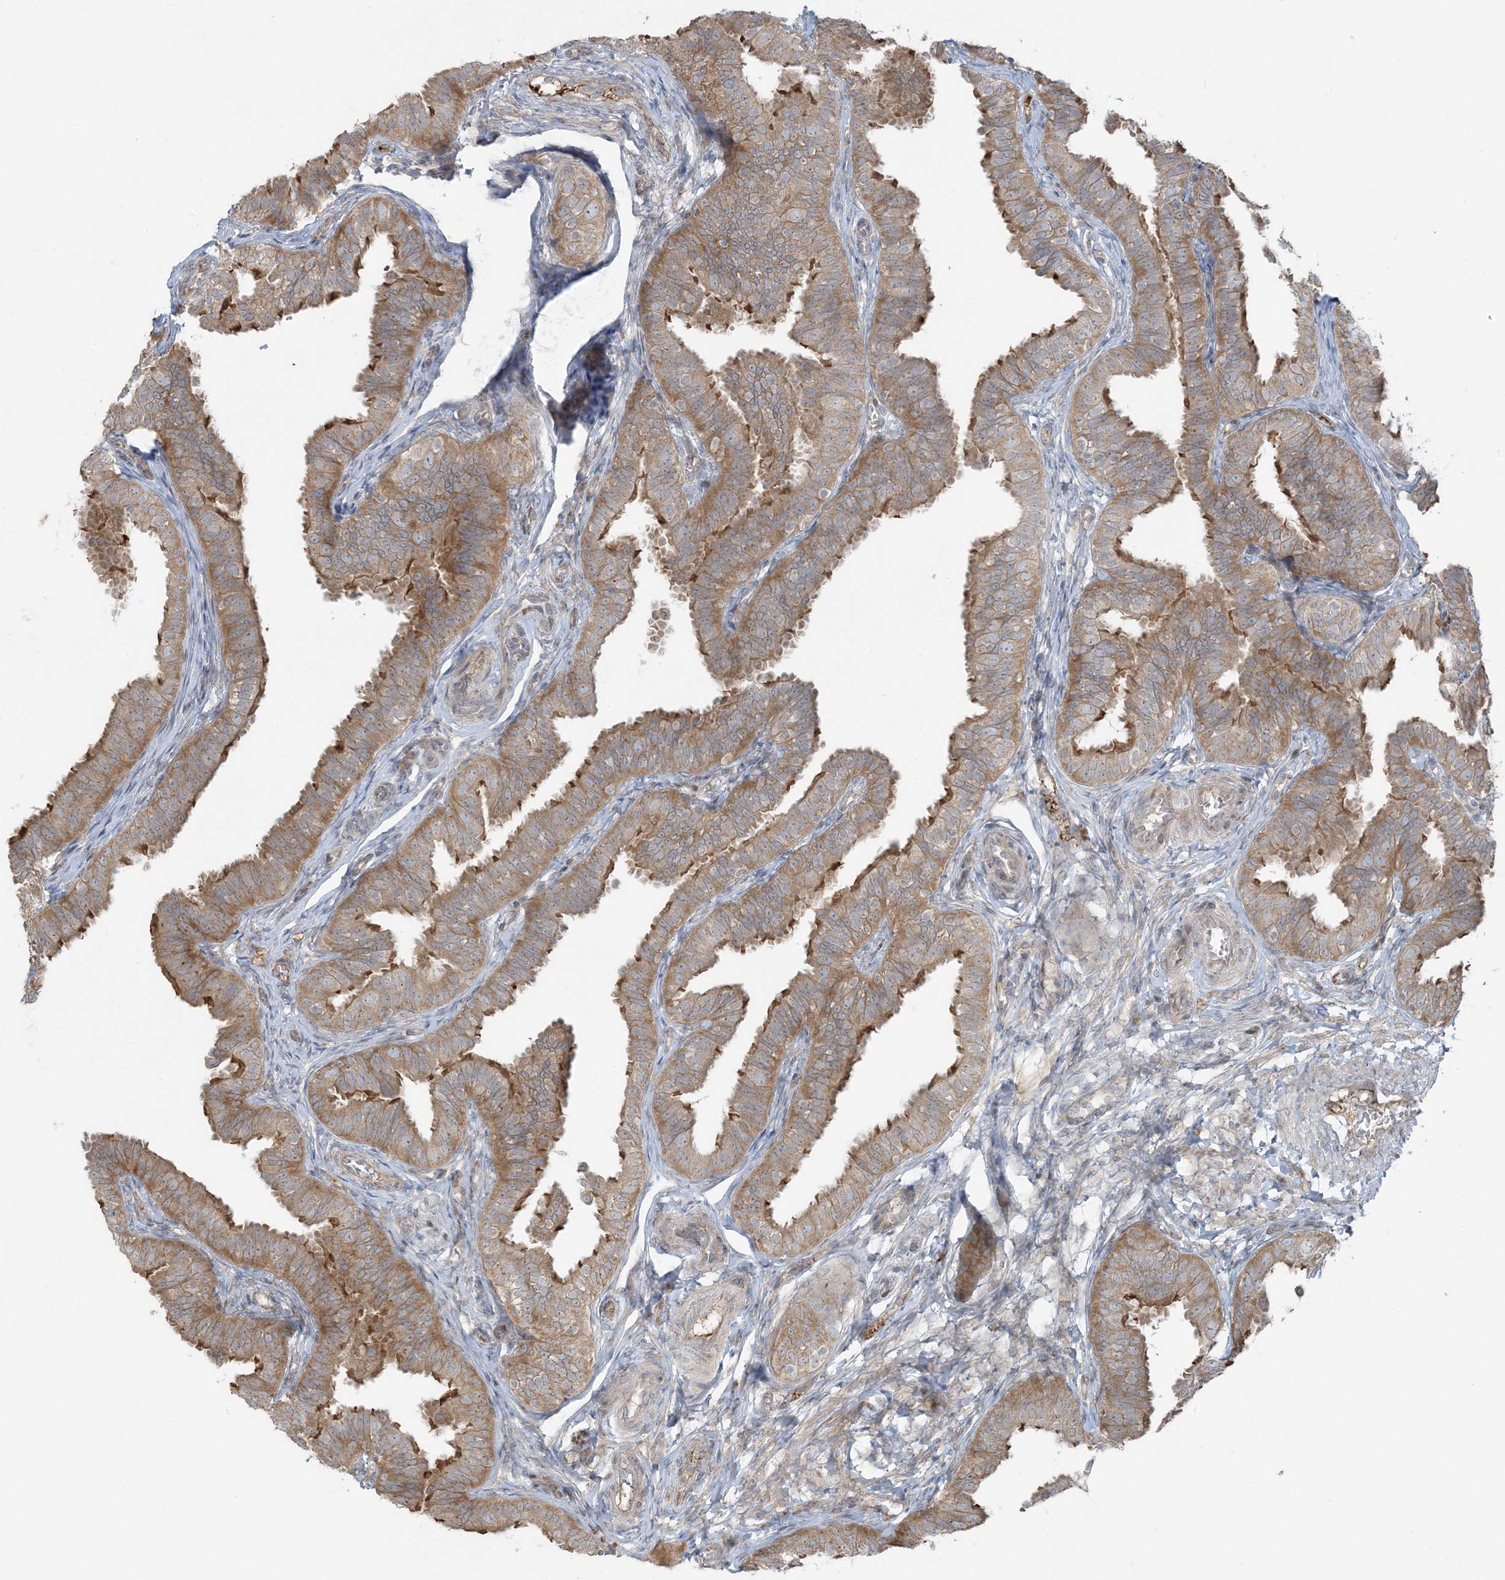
{"staining": {"intensity": "moderate", "quantity": ">75%", "location": "cytoplasmic/membranous"}, "tissue": "fallopian tube", "cell_type": "Glandular cells", "image_type": "normal", "snomed": [{"axis": "morphology", "description": "Normal tissue, NOS"}, {"axis": "topography", "description": "Fallopian tube"}], "caption": "Immunohistochemical staining of benign human fallopian tube demonstrates medium levels of moderate cytoplasmic/membranous expression in about >75% of glandular cells.", "gene": "ZNF263", "patient": {"sex": "female", "age": 35}}